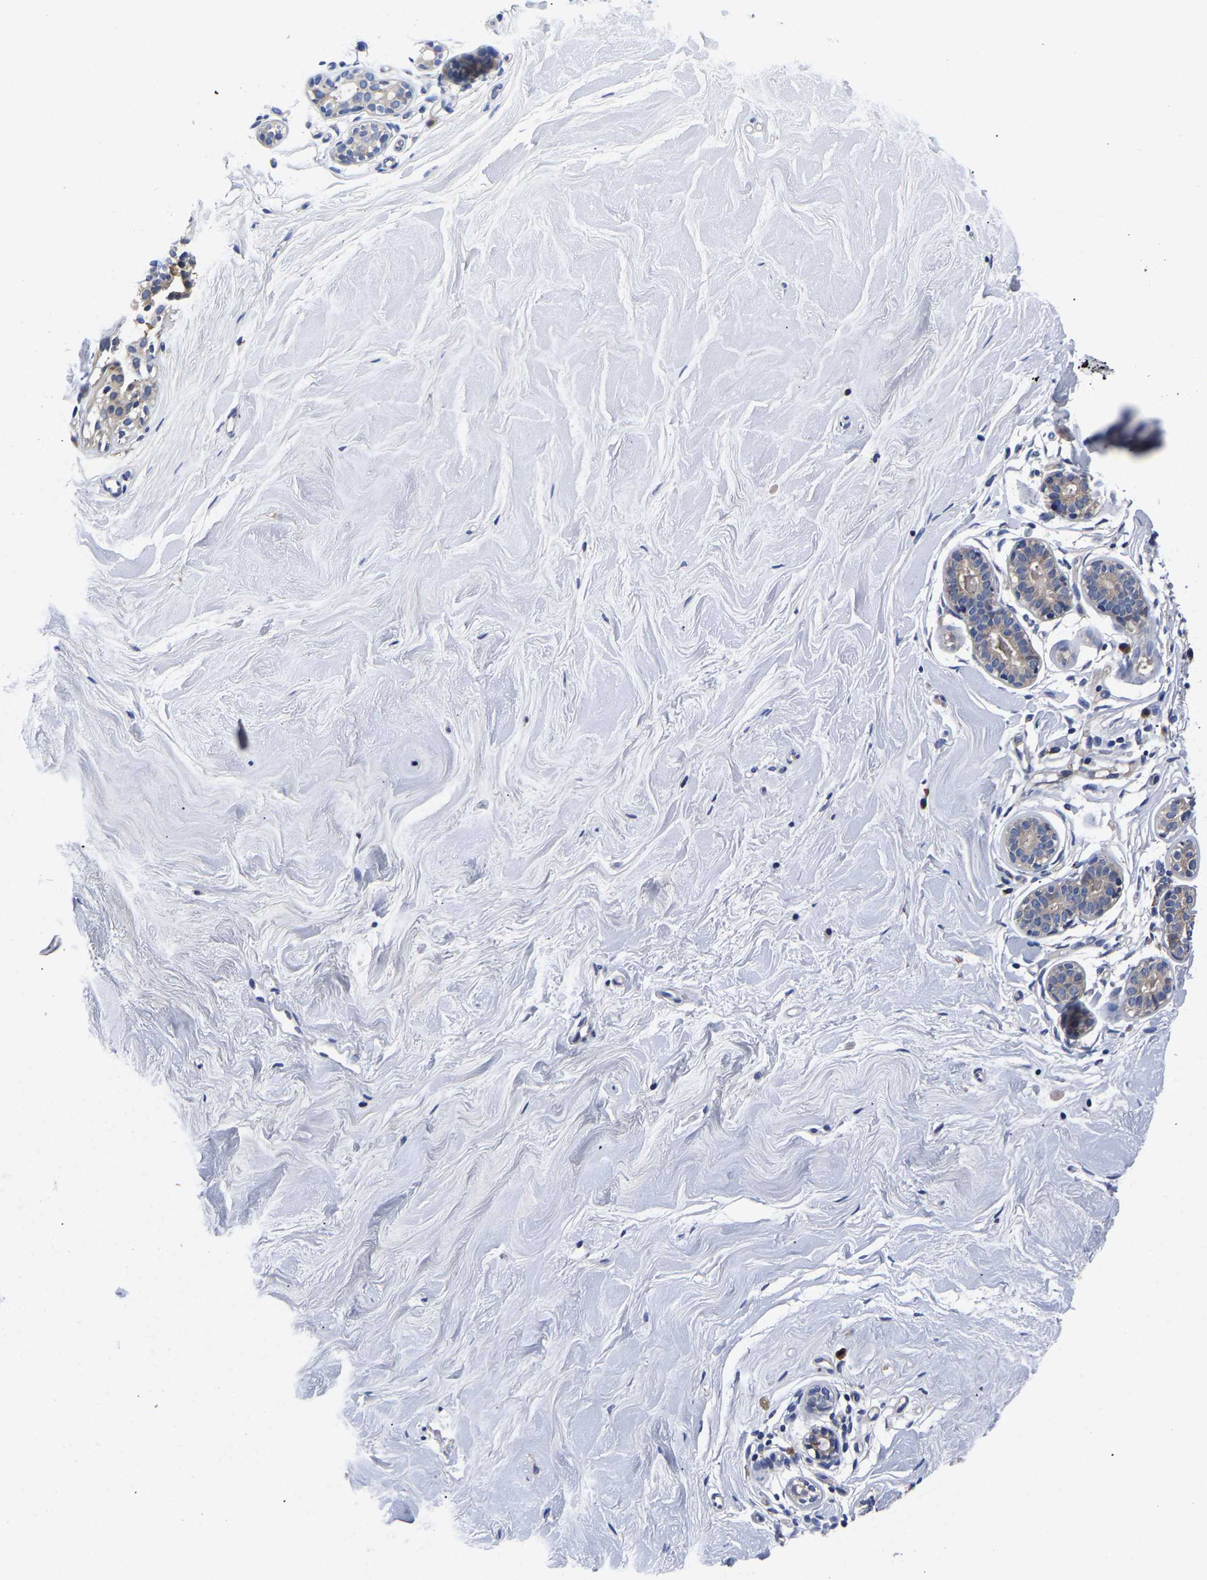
{"staining": {"intensity": "negative", "quantity": "none", "location": "none"}, "tissue": "breast", "cell_type": "Adipocytes", "image_type": "normal", "snomed": [{"axis": "morphology", "description": "Normal tissue, NOS"}, {"axis": "topography", "description": "Breast"}], "caption": "Immunohistochemistry image of benign human breast stained for a protein (brown), which reveals no staining in adipocytes. The staining is performed using DAB brown chromogen with nuclei counter-stained in using hematoxylin.", "gene": "TOR1B", "patient": {"sex": "female", "age": 22}}